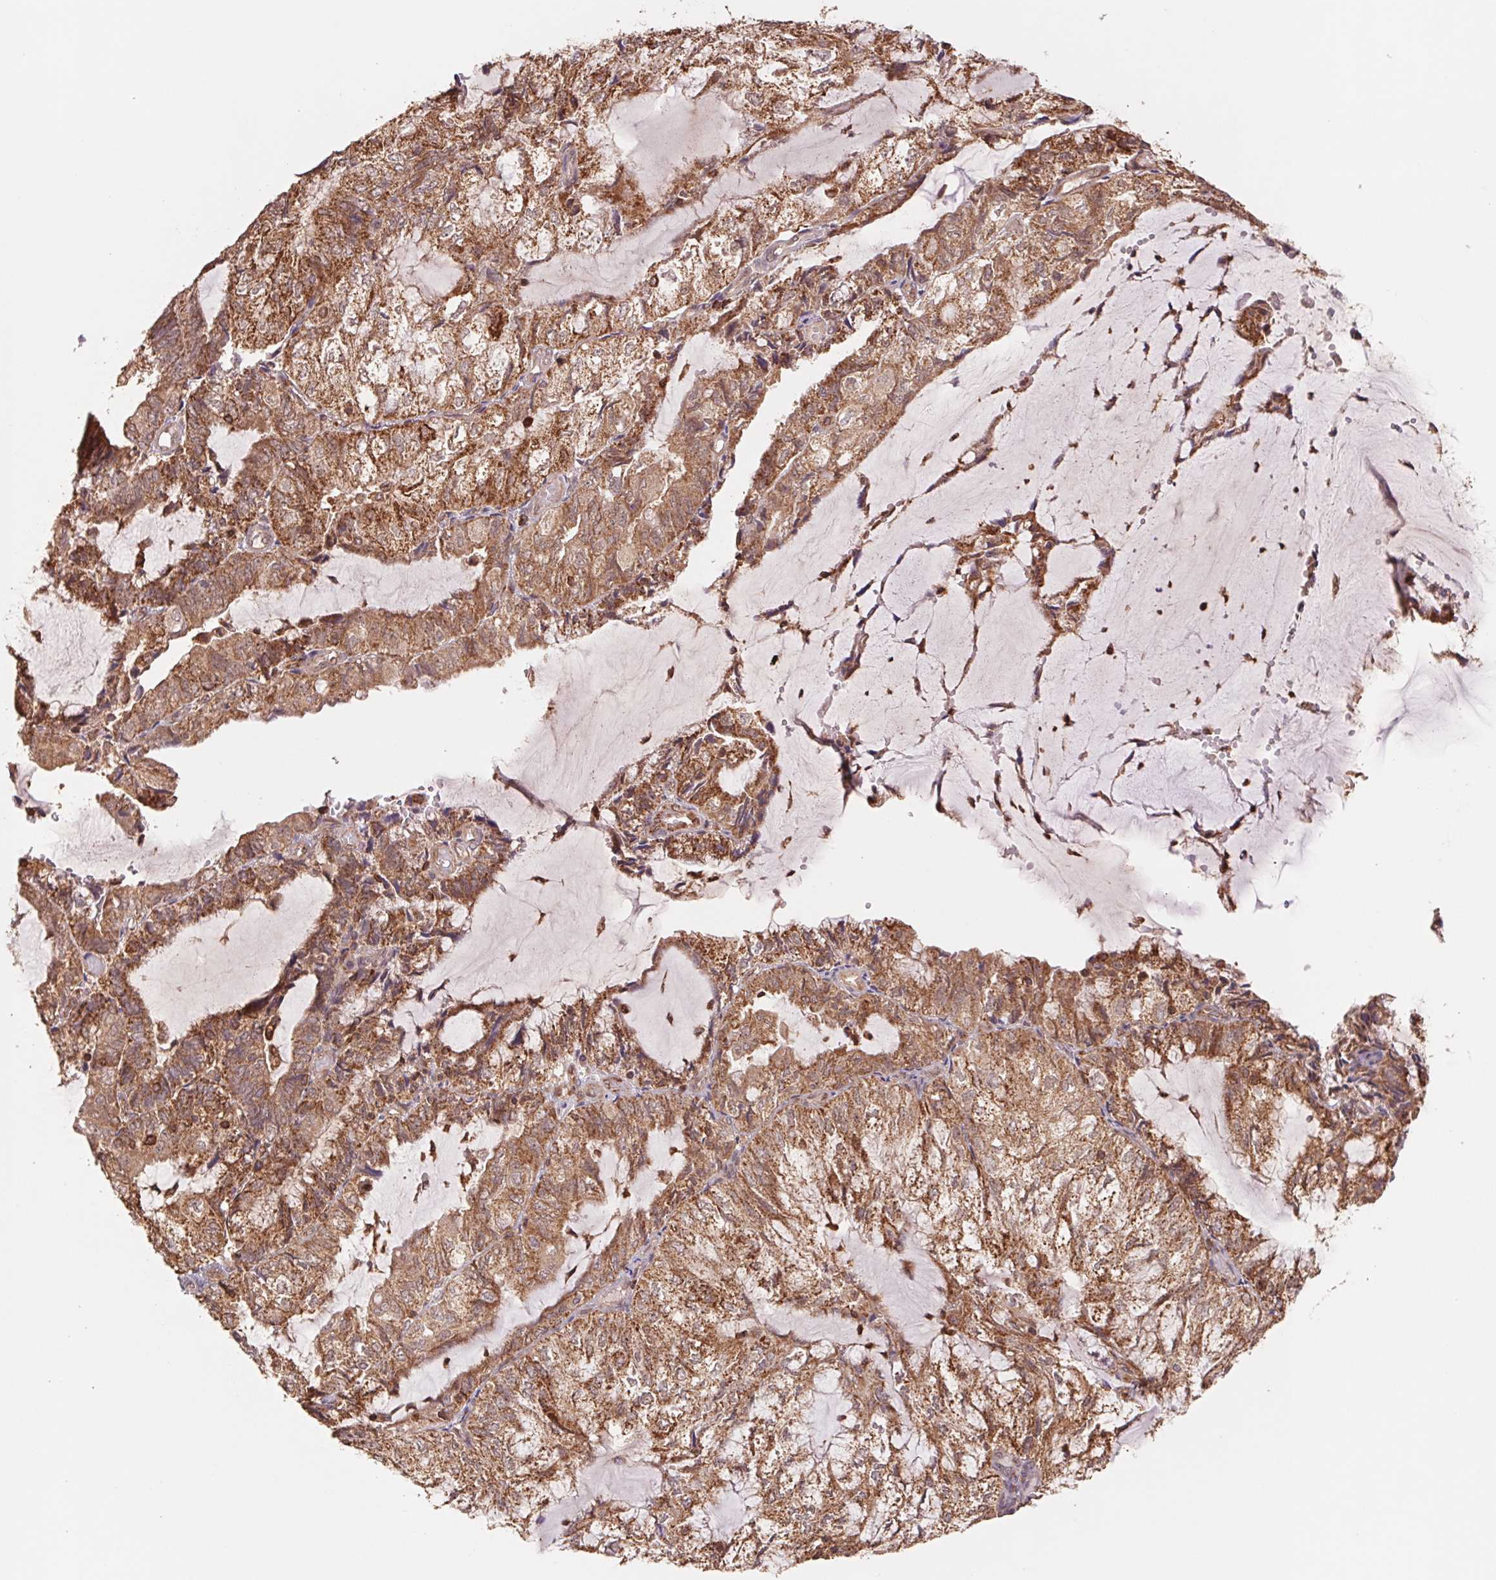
{"staining": {"intensity": "moderate", "quantity": ">75%", "location": "cytoplasmic/membranous"}, "tissue": "endometrial cancer", "cell_type": "Tumor cells", "image_type": "cancer", "snomed": [{"axis": "morphology", "description": "Adenocarcinoma, NOS"}, {"axis": "topography", "description": "Endometrium"}], "caption": "Immunohistochemical staining of adenocarcinoma (endometrial) shows medium levels of moderate cytoplasmic/membranous protein staining in about >75% of tumor cells.", "gene": "URM1", "patient": {"sex": "female", "age": 81}}